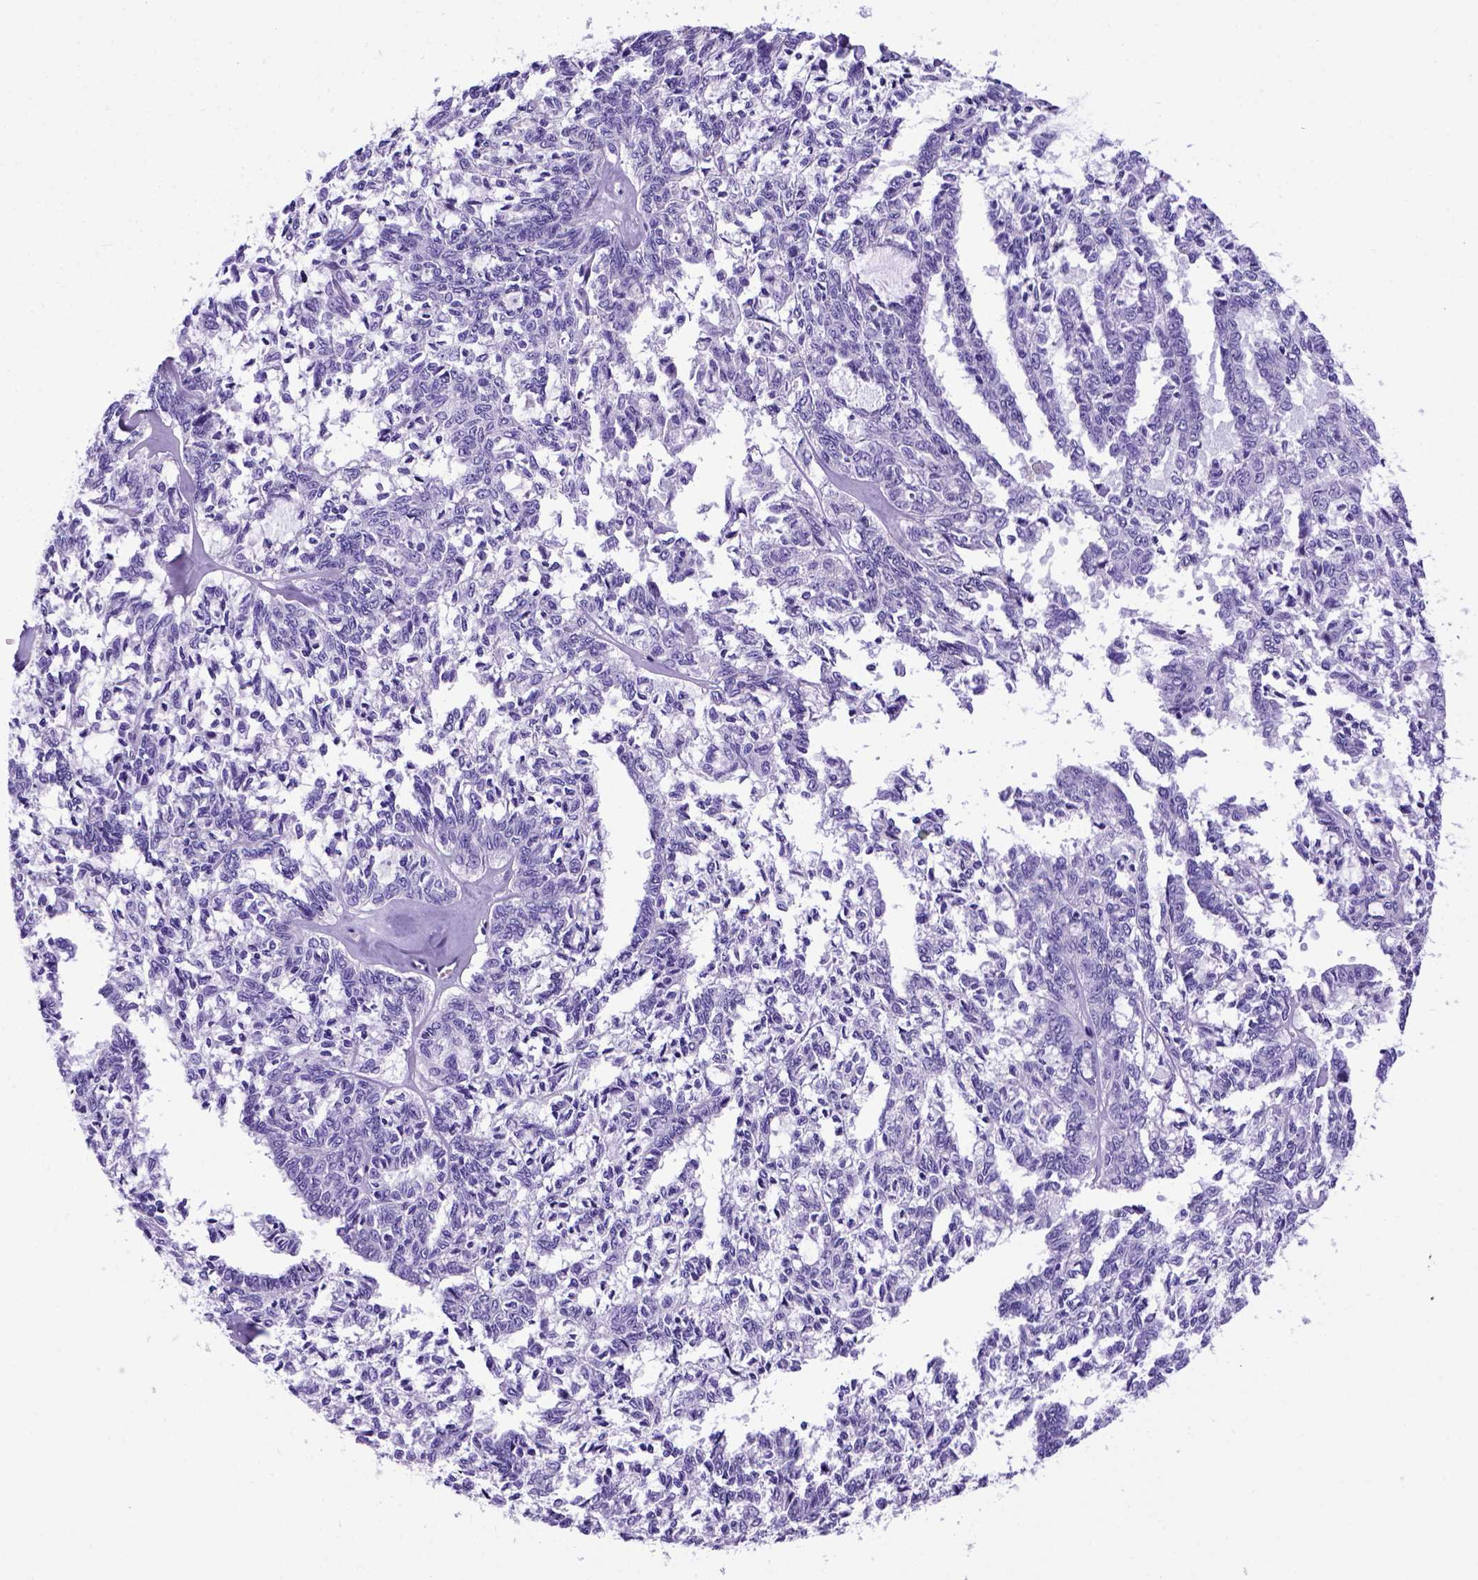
{"staining": {"intensity": "negative", "quantity": "none", "location": "none"}, "tissue": "ovarian cancer", "cell_type": "Tumor cells", "image_type": "cancer", "snomed": [{"axis": "morphology", "description": "Cystadenocarcinoma, serous, NOS"}, {"axis": "topography", "description": "Ovary"}], "caption": "Tumor cells show no significant protein staining in serous cystadenocarcinoma (ovarian).", "gene": "PTGES", "patient": {"sex": "female", "age": 71}}